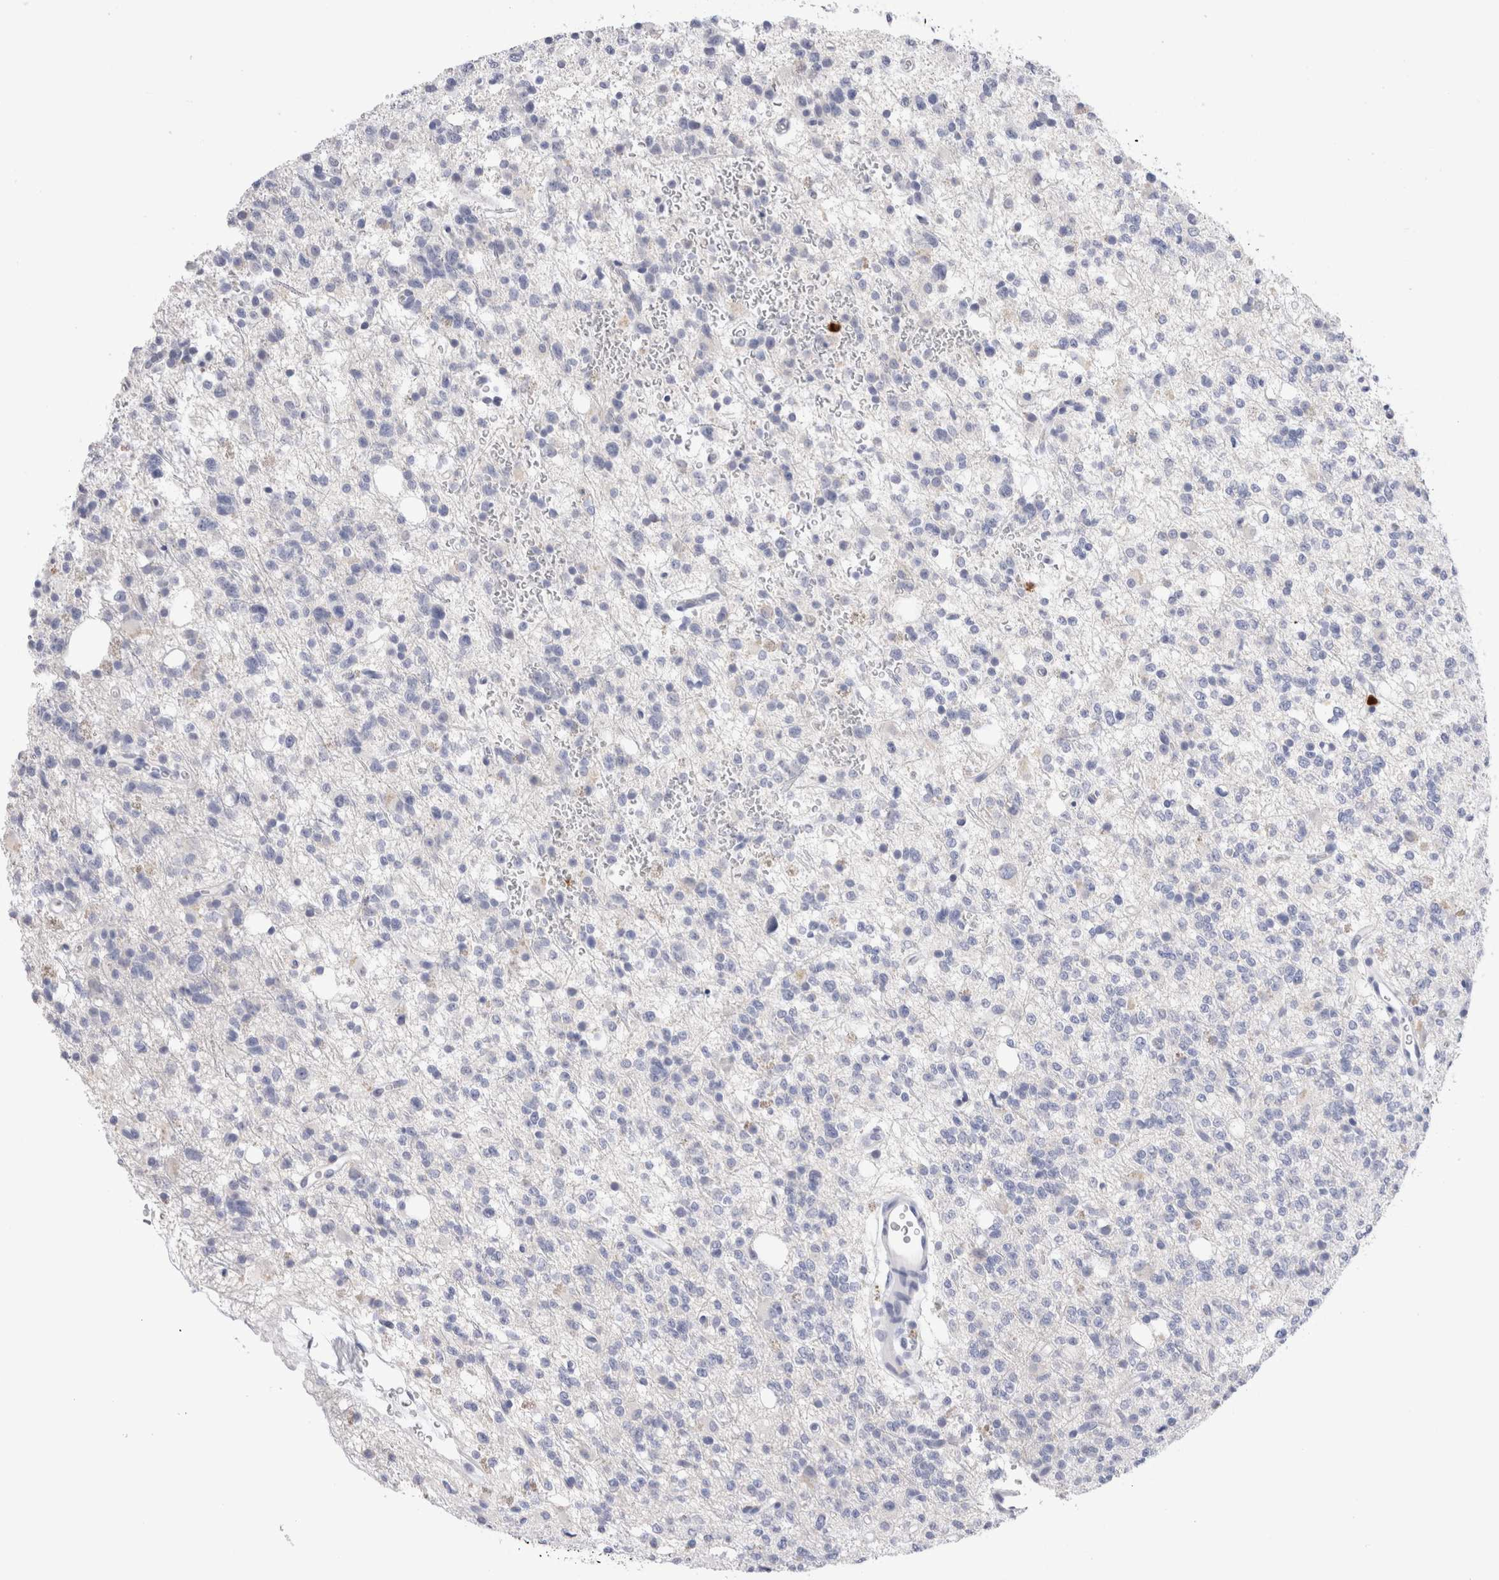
{"staining": {"intensity": "negative", "quantity": "none", "location": "none"}, "tissue": "glioma", "cell_type": "Tumor cells", "image_type": "cancer", "snomed": [{"axis": "morphology", "description": "Glioma, malignant, High grade"}, {"axis": "topography", "description": "Brain"}], "caption": "DAB immunohistochemical staining of human high-grade glioma (malignant) demonstrates no significant staining in tumor cells.", "gene": "SLC10A5", "patient": {"sex": "female", "age": 62}}